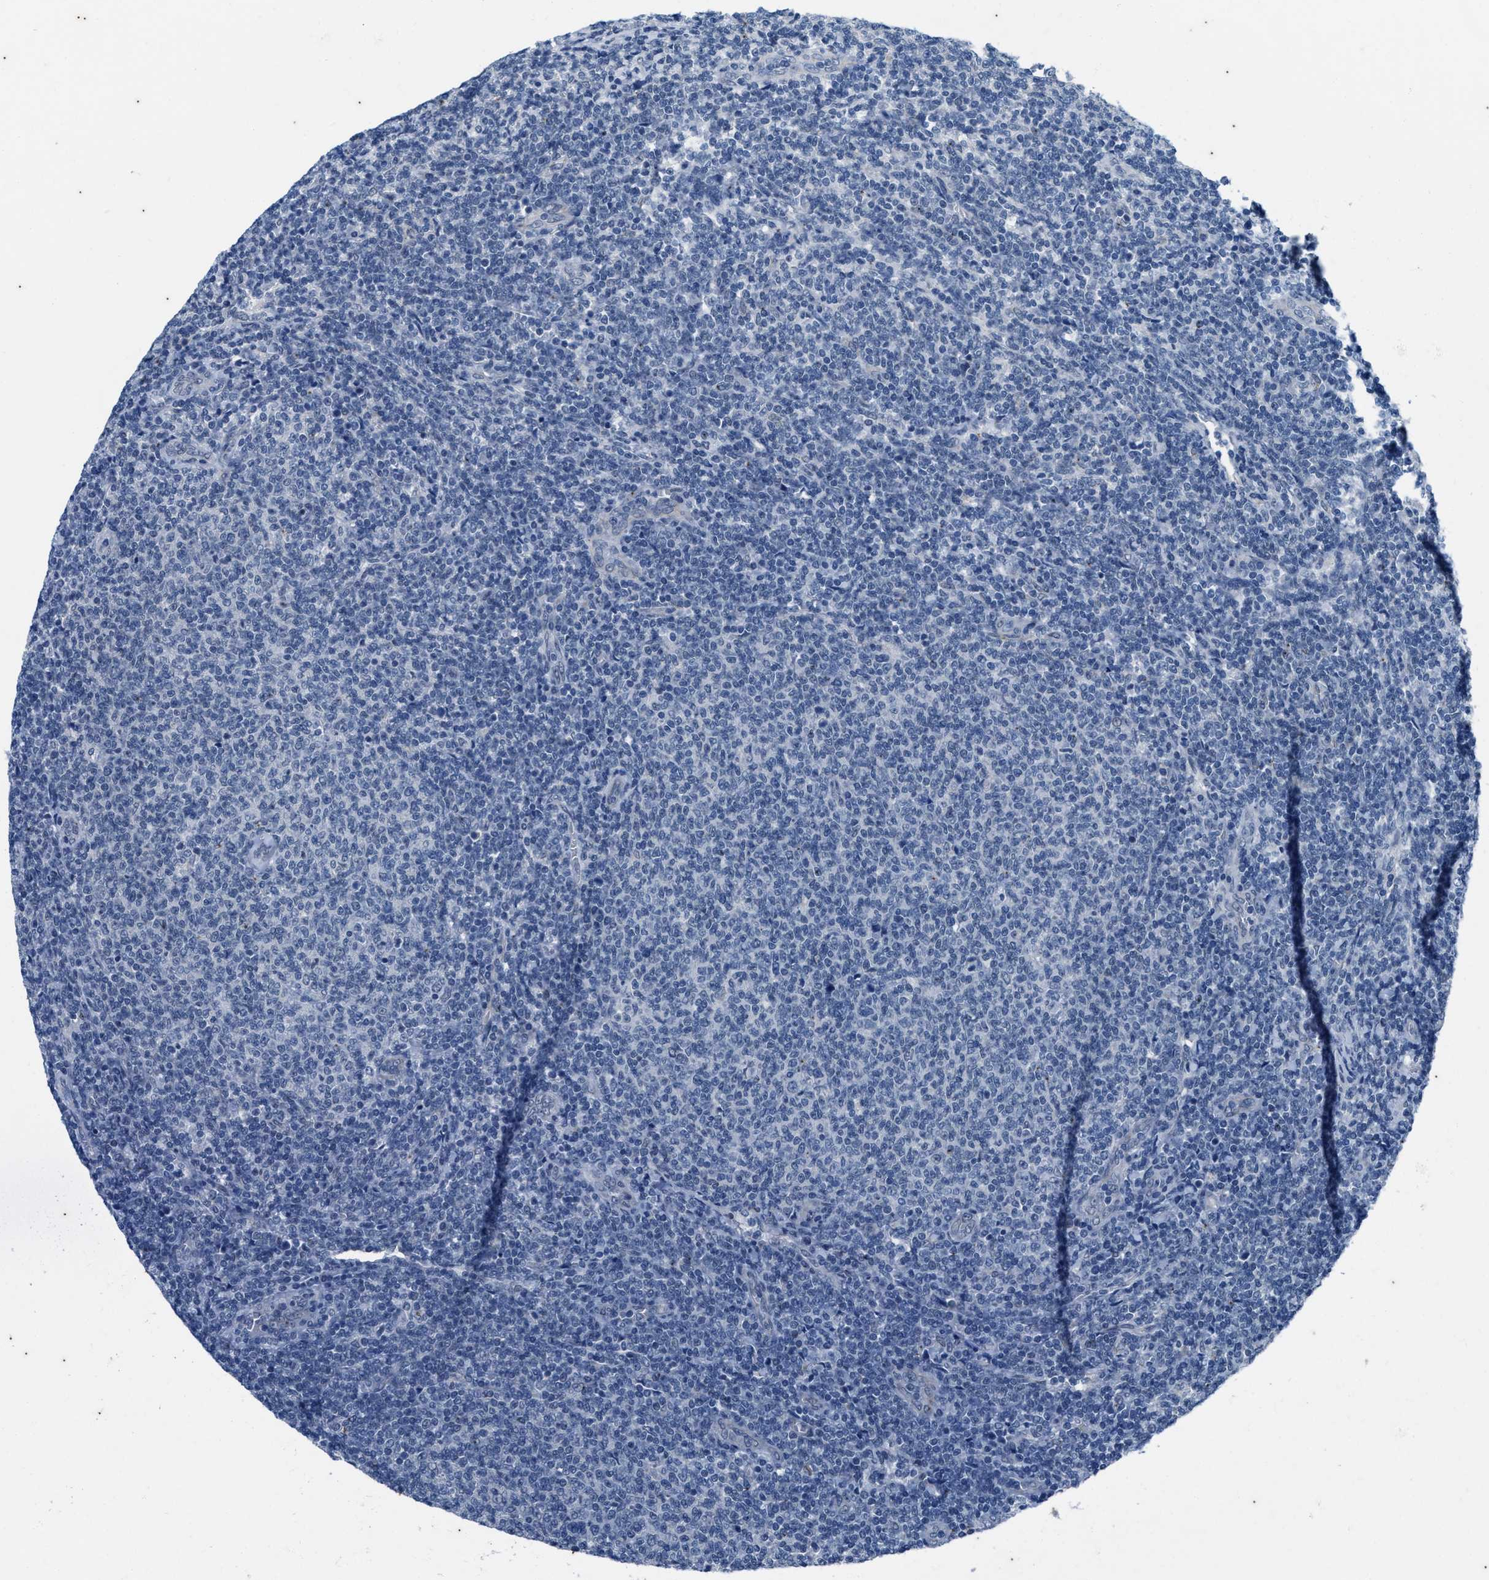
{"staining": {"intensity": "negative", "quantity": "none", "location": "none"}, "tissue": "lymphoma", "cell_type": "Tumor cells", "image_type": "cancer", "snomed": [{"axis": "morphology", "description": "Malignant lymphoma, non-Hodgkin's type, Low grade"}, {"axis": "topography", "description": "Lymph node"}], "caption": "Tumor cells are negative for protein expression in human lymphoma.", "gene": "KIF24", "patient": {"sex": "male", "age": 66}}